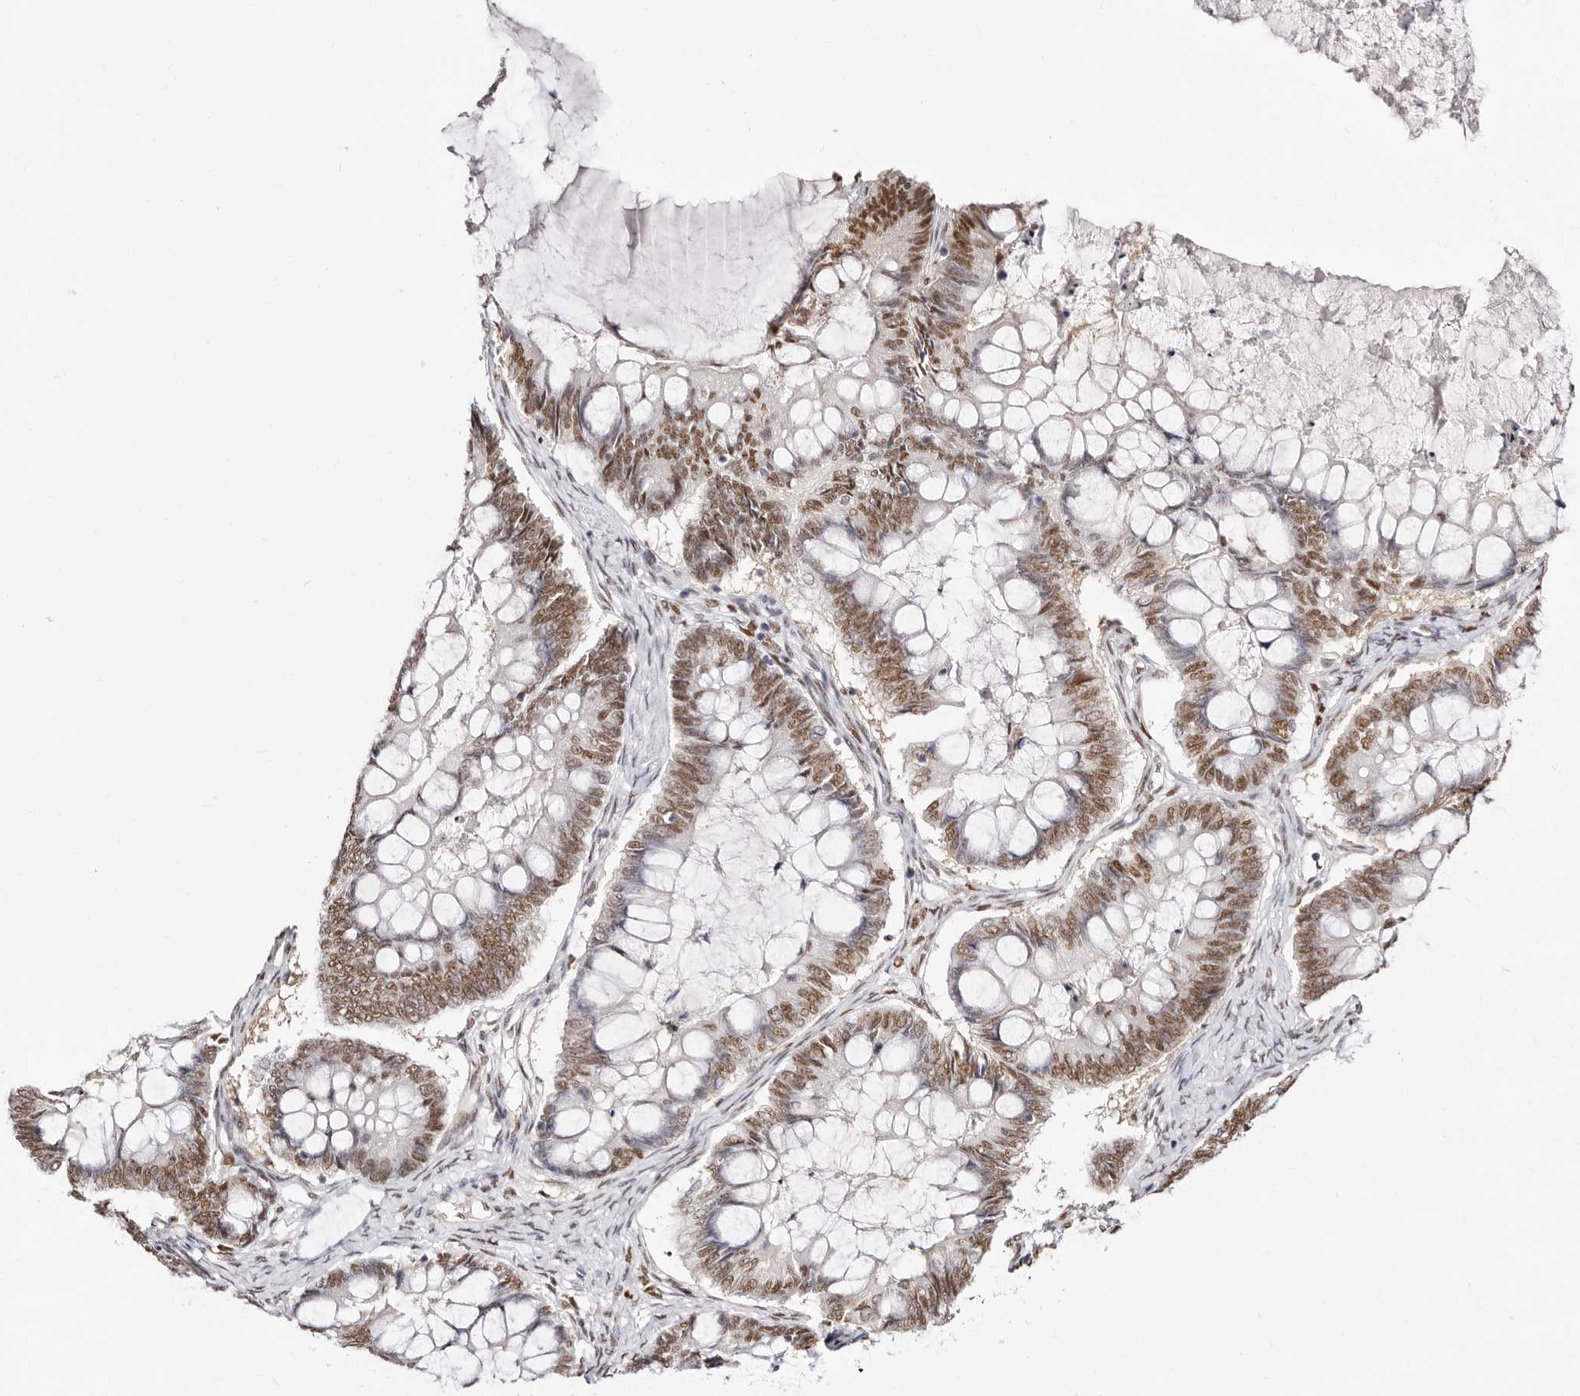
{"staining": {"intensity": "moderate", "quantity": ">75%", "location": "nuclear"}, "tissue": "ovarian cancer", "cell_type": "Tumor cells", "image_type": "cancer", "snomed": [{"axis": "morphology", "description": "Cystadenocarcinoma, mucinous, NOS"}, {"axis": "topography", "description": "Ovary"}], "caption": "Immunohistochemical staining of ovarian cancer (mucinous cystadenocarcinoma) displays medium levels of moderate nuclear expression in approximately >75% of tumor cells.", "gene": "TKT", "patient": {"sex": "female", "age": 61}}